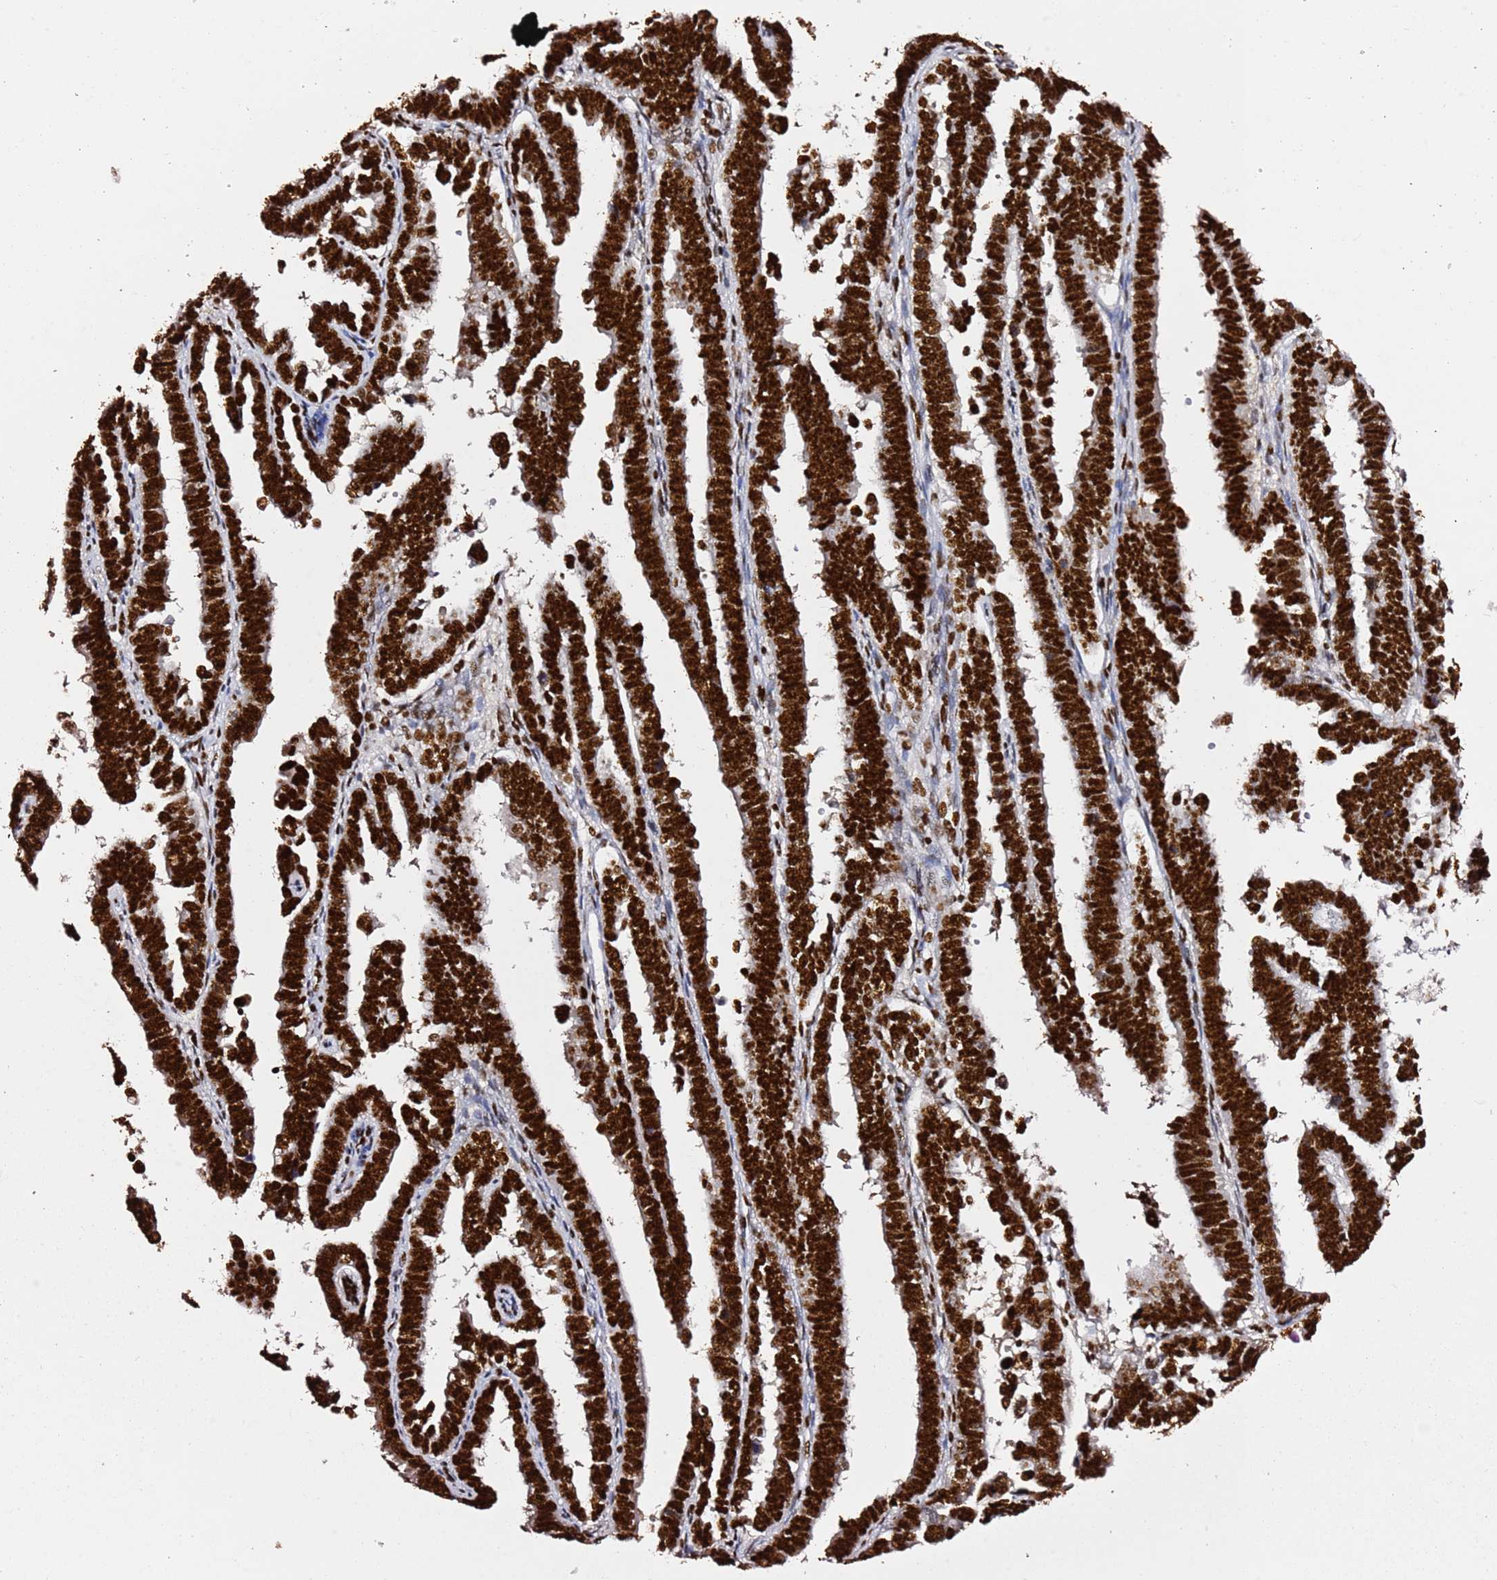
{"staining": {"intensity": "strong", "quantity": ">75%", "location": "nuclear"}, "tissue": "endometrial cancer", "cell_type": "Tumor cells", "image_type": "cancer", "snomed": [{"axis": "morphology", "description": "Adenocarcinoma, NOS"}, {"axis": "topography", "description": "Endometrium"}], "caption": "Approximately >75% of tumor cells in endometrial cancer (adenocarcinoma) display strong nuclear protein positivity as visualized by brown immunohistochemical staining.", "gene": "C6orf226", "patient": {"sex": "female", "age": 75}}